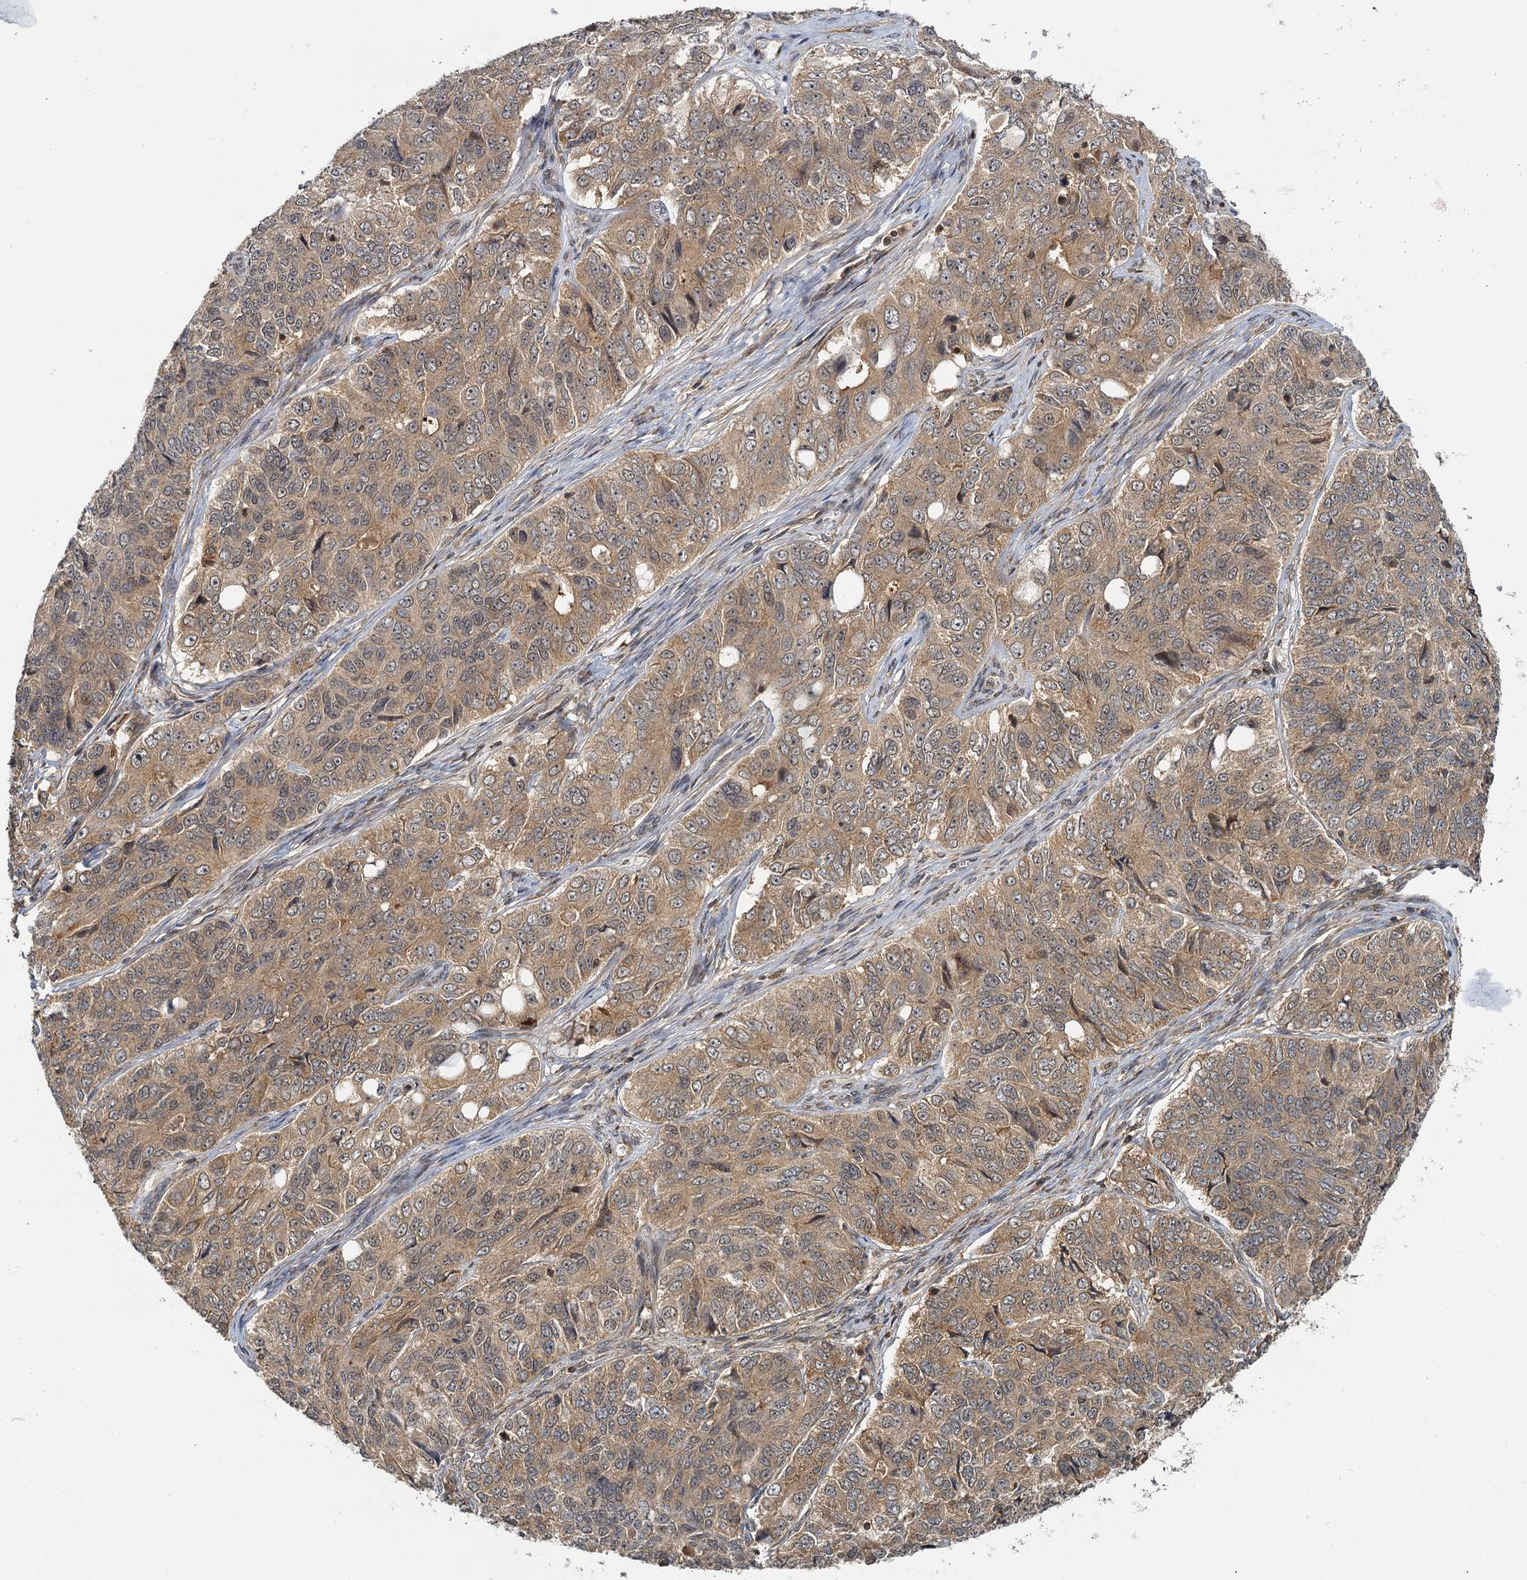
{"staining": {"intensity": "moderate", "quantity": ">75%", "location": "cytoplasmic/membranous"}, "tissue": "ovarian cancer", "cell_type": "Tumor cells", "image_type": "cancer", "snomed": [{"axis": "morphology", "description": "Carcinoma, endometroid"}, {"axis": "topography", "description": "Ovary"}], "caption": "The photomicrograph exhibits staining of endometroid carcinoma (ovarian), revealing moderate cytoplasmic/membranous protein staining (brown color) within tumor cells.", "gene": "ZNF549", "patient": {"sex": "female", "age": 51}}